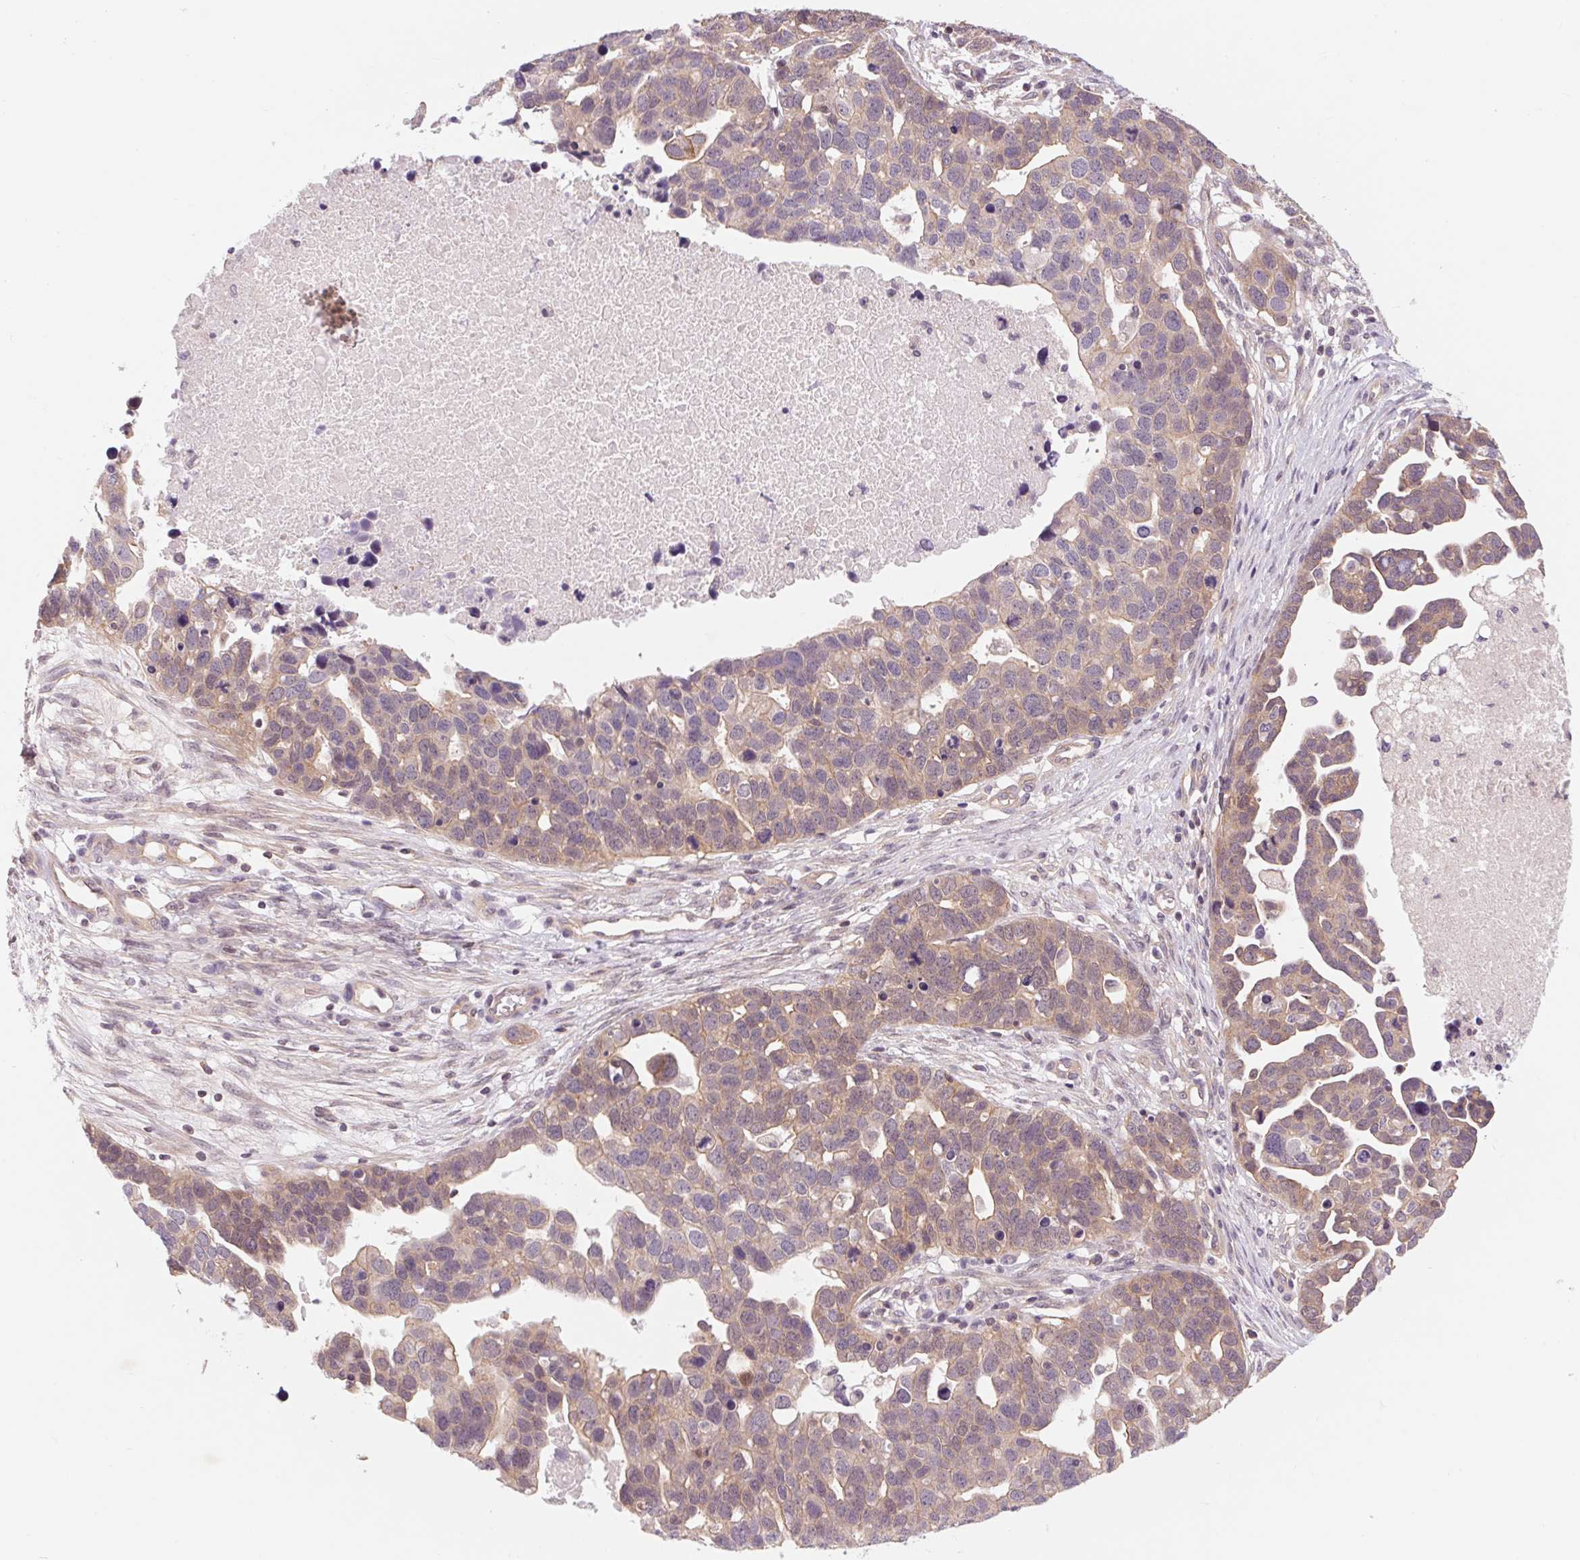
{"staining": {"intensity": "weak", "quantity": ">75%", "location": "cytoplasmic/membranous"}, "tissue": "ovarian cancer", "cell_type": "Tumor cells", "image_type": "cancer", "snomed": [{"axis": "morphology", "description": "Cystadenocarcinoma, serous, NOS"}, {"axis": "topography", "description": "Ovary"}], "caption": "Human ovarian cancer stained for a protein (brown) exhibits weak cytoplasmic/membranous positive expression in about >75% of tumor cells.", "gene": "SH3RF2", "patient": {"sex": "female", "age": 54}}